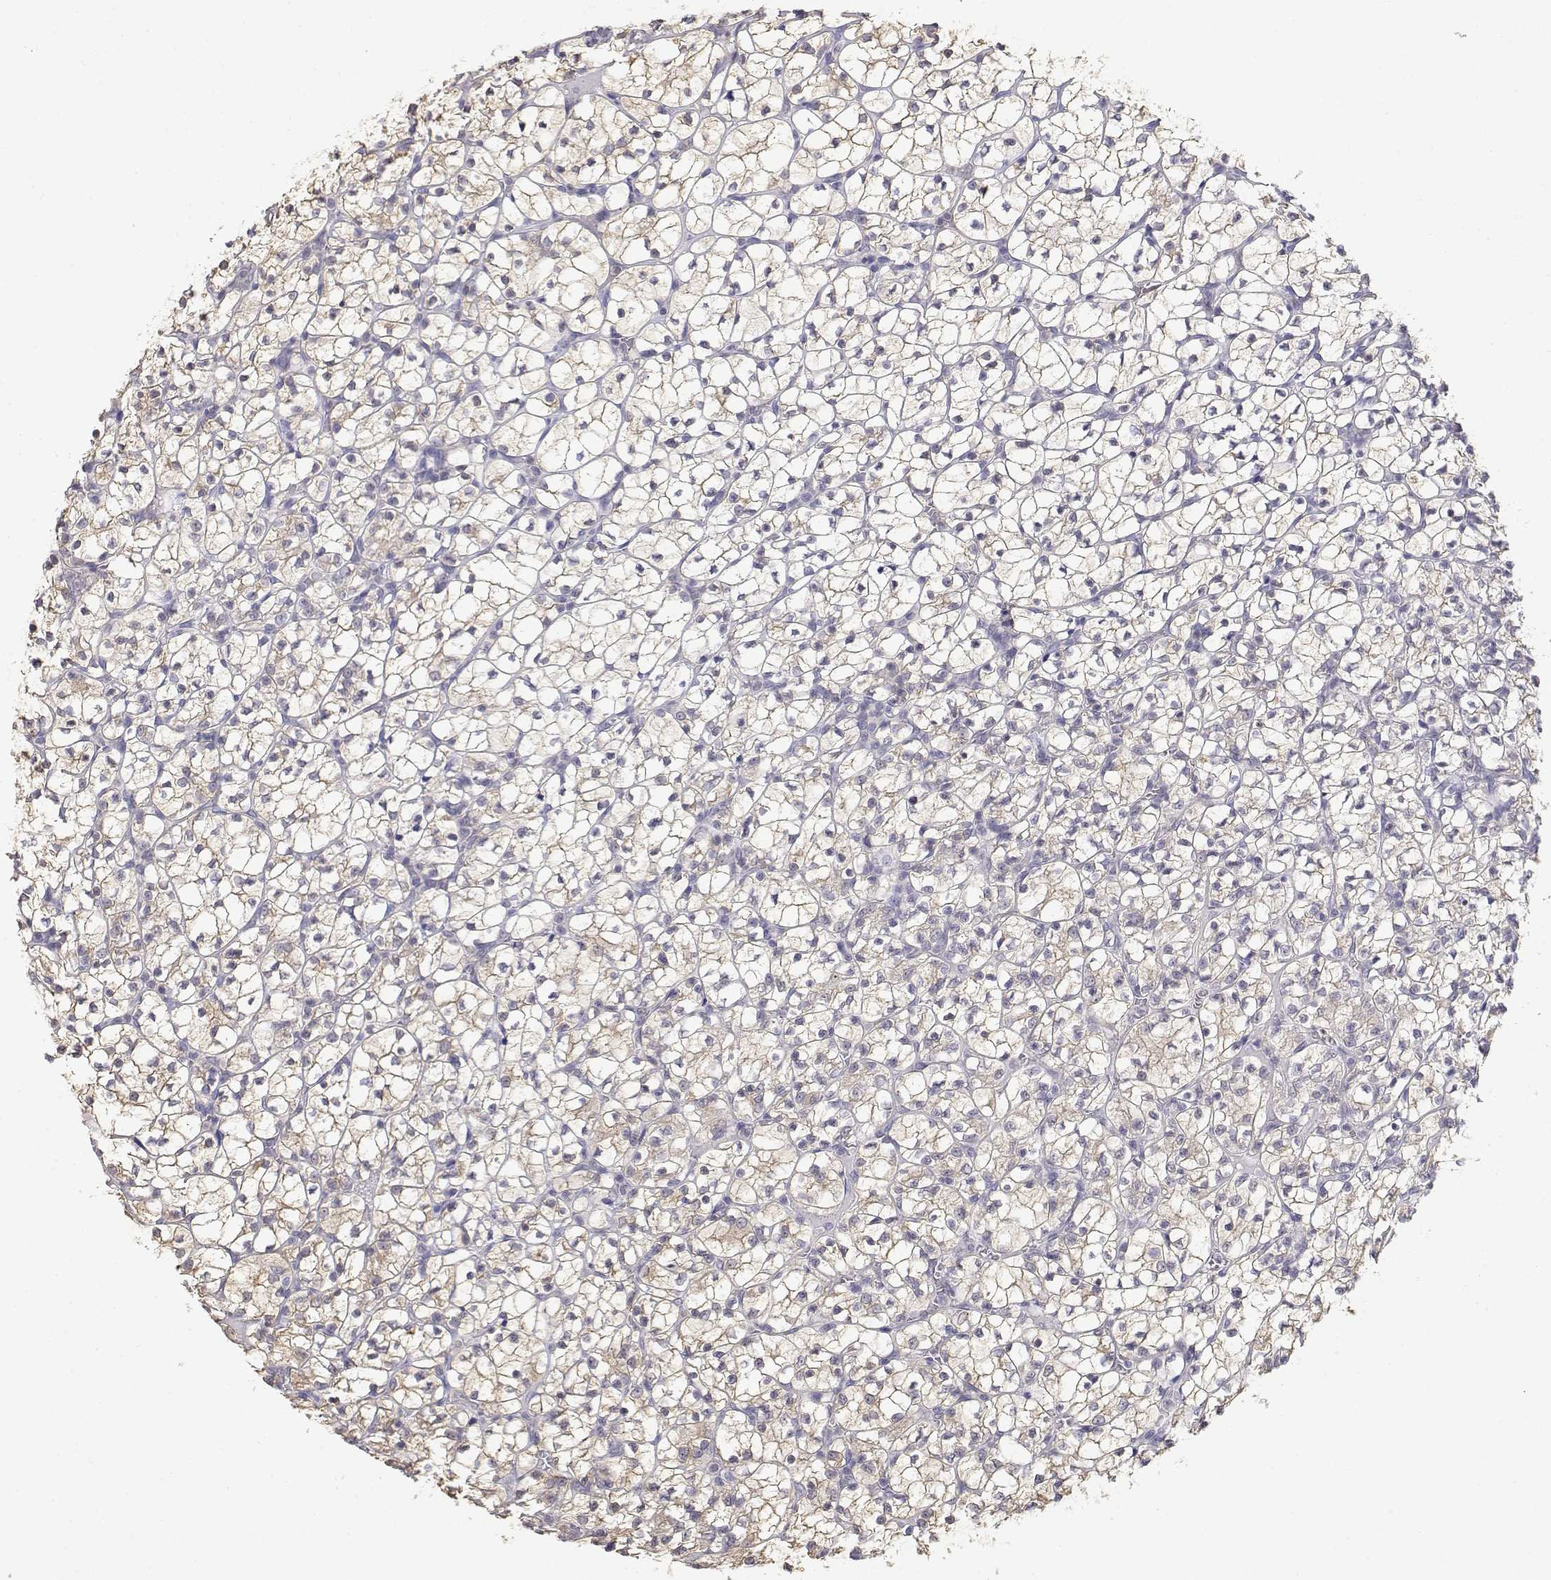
{"staining": {"intensity": "negative", "quantity": "none", "location": "none"}, "tissue": "renal cancer", "cell_type": "Tumor cells", "image_type": "cancer", "snomed": [{"axis": "morphology", "description": "Adenocarcinoma, NOS"}, {"axis": "topography", "description": "Kidney"}], "caption": "Histopathology image shows no protein staining in tumor cells of adenocarcinoma (renal) tissue.", "gene": "ADA", "patient": {"sex": "female", "age": 89}}